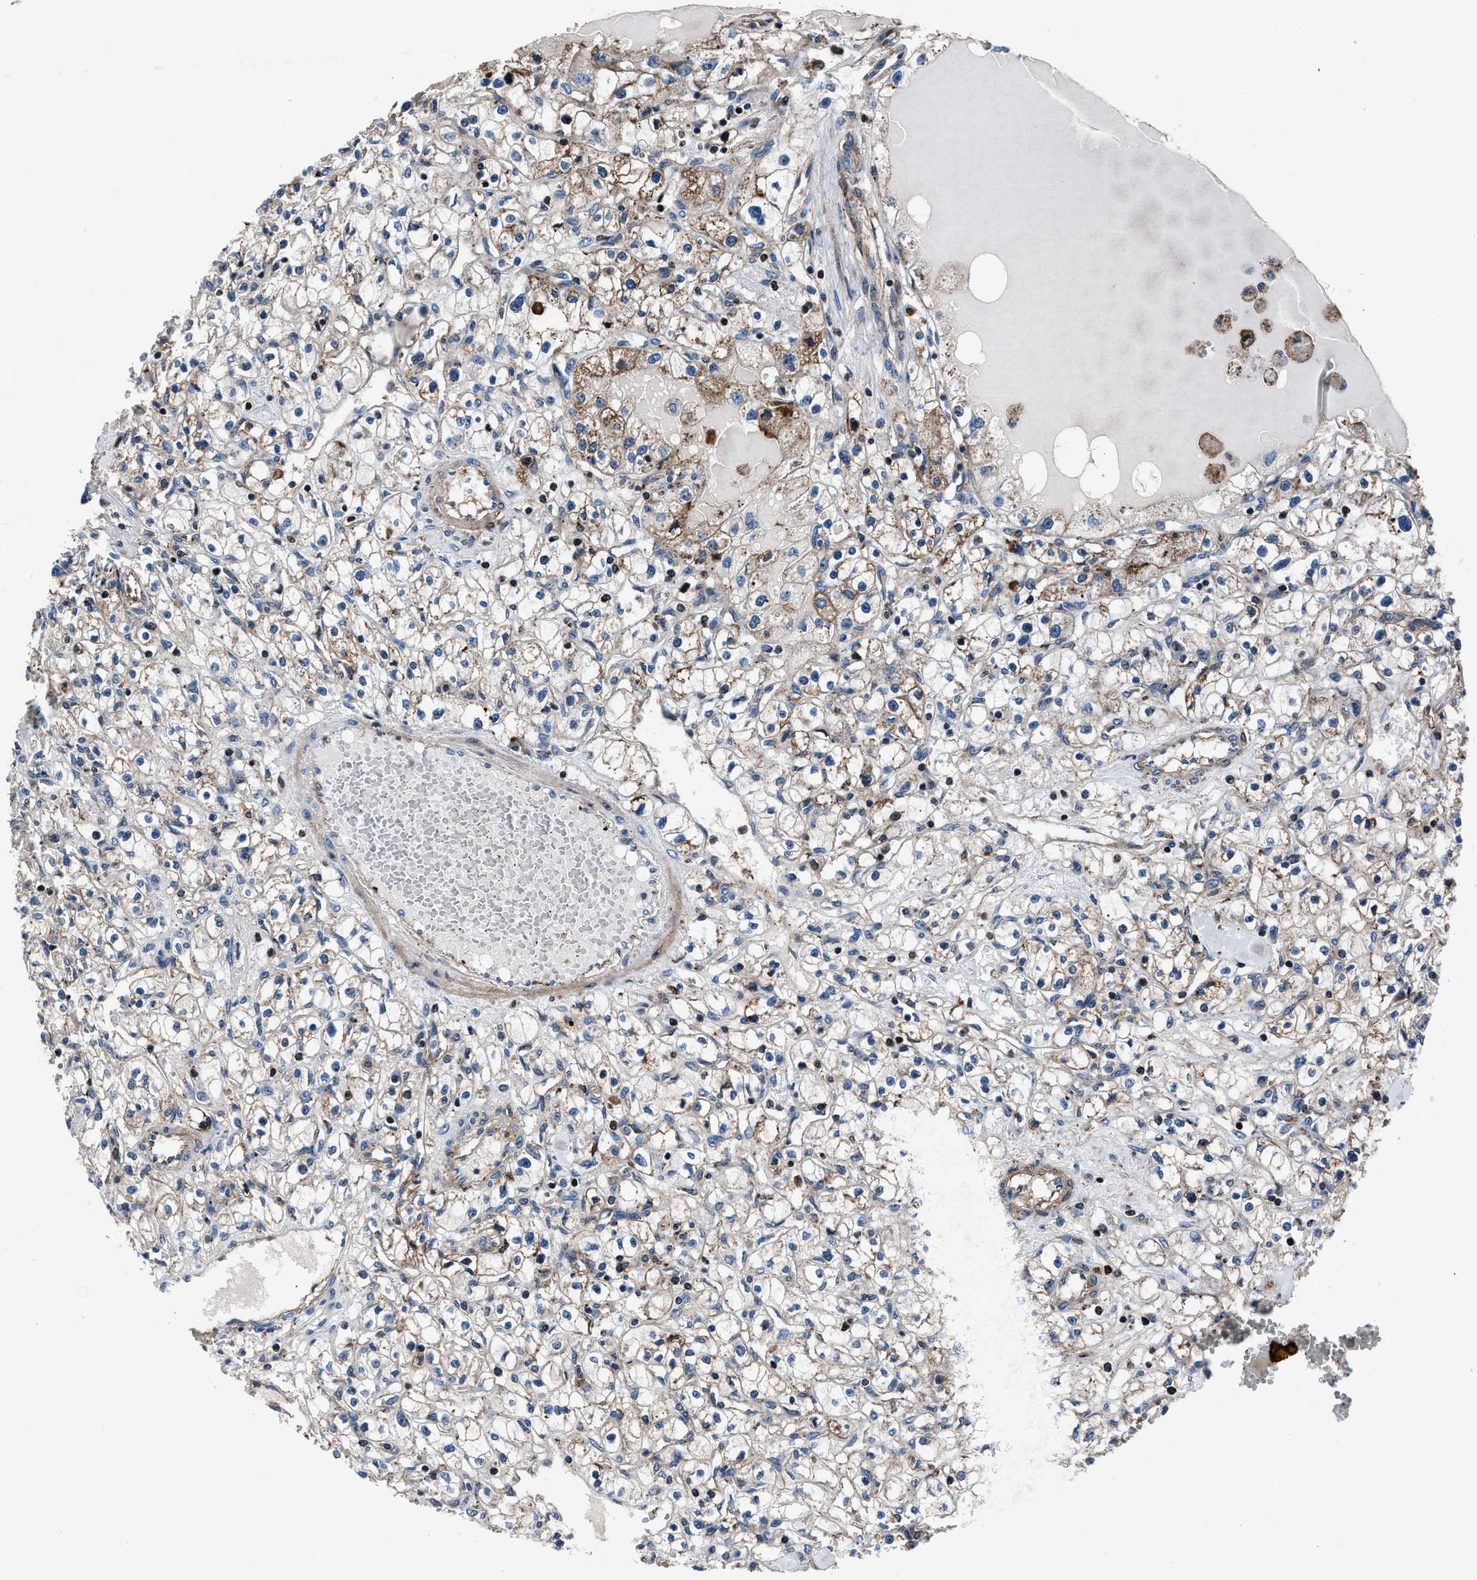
{"staining": {"intensity": "weak", "quantity": "<25%", "location": "cytoplasmic/membranous"}, "tissue": "renal cancer", "cell_type": "Tumor cells", "image_type": "cancer", "snomed": [{"axis": "morphology", "description": "Adenocarcinoma, NOS"}, {"axis": "topography", "description": "Kidney"}], "caption": "Tumor cells show no significant expression in renal adenocarcinoma. Brightfield microscopy of immunohistochemistry (IHC) stained with DAB (3,3'-diaminobenzidine) (brown) and hematoxylin (blue), captured at high magnification.", "gene": "MFSD11", "patient": {"sex": "male", "age": 56}}